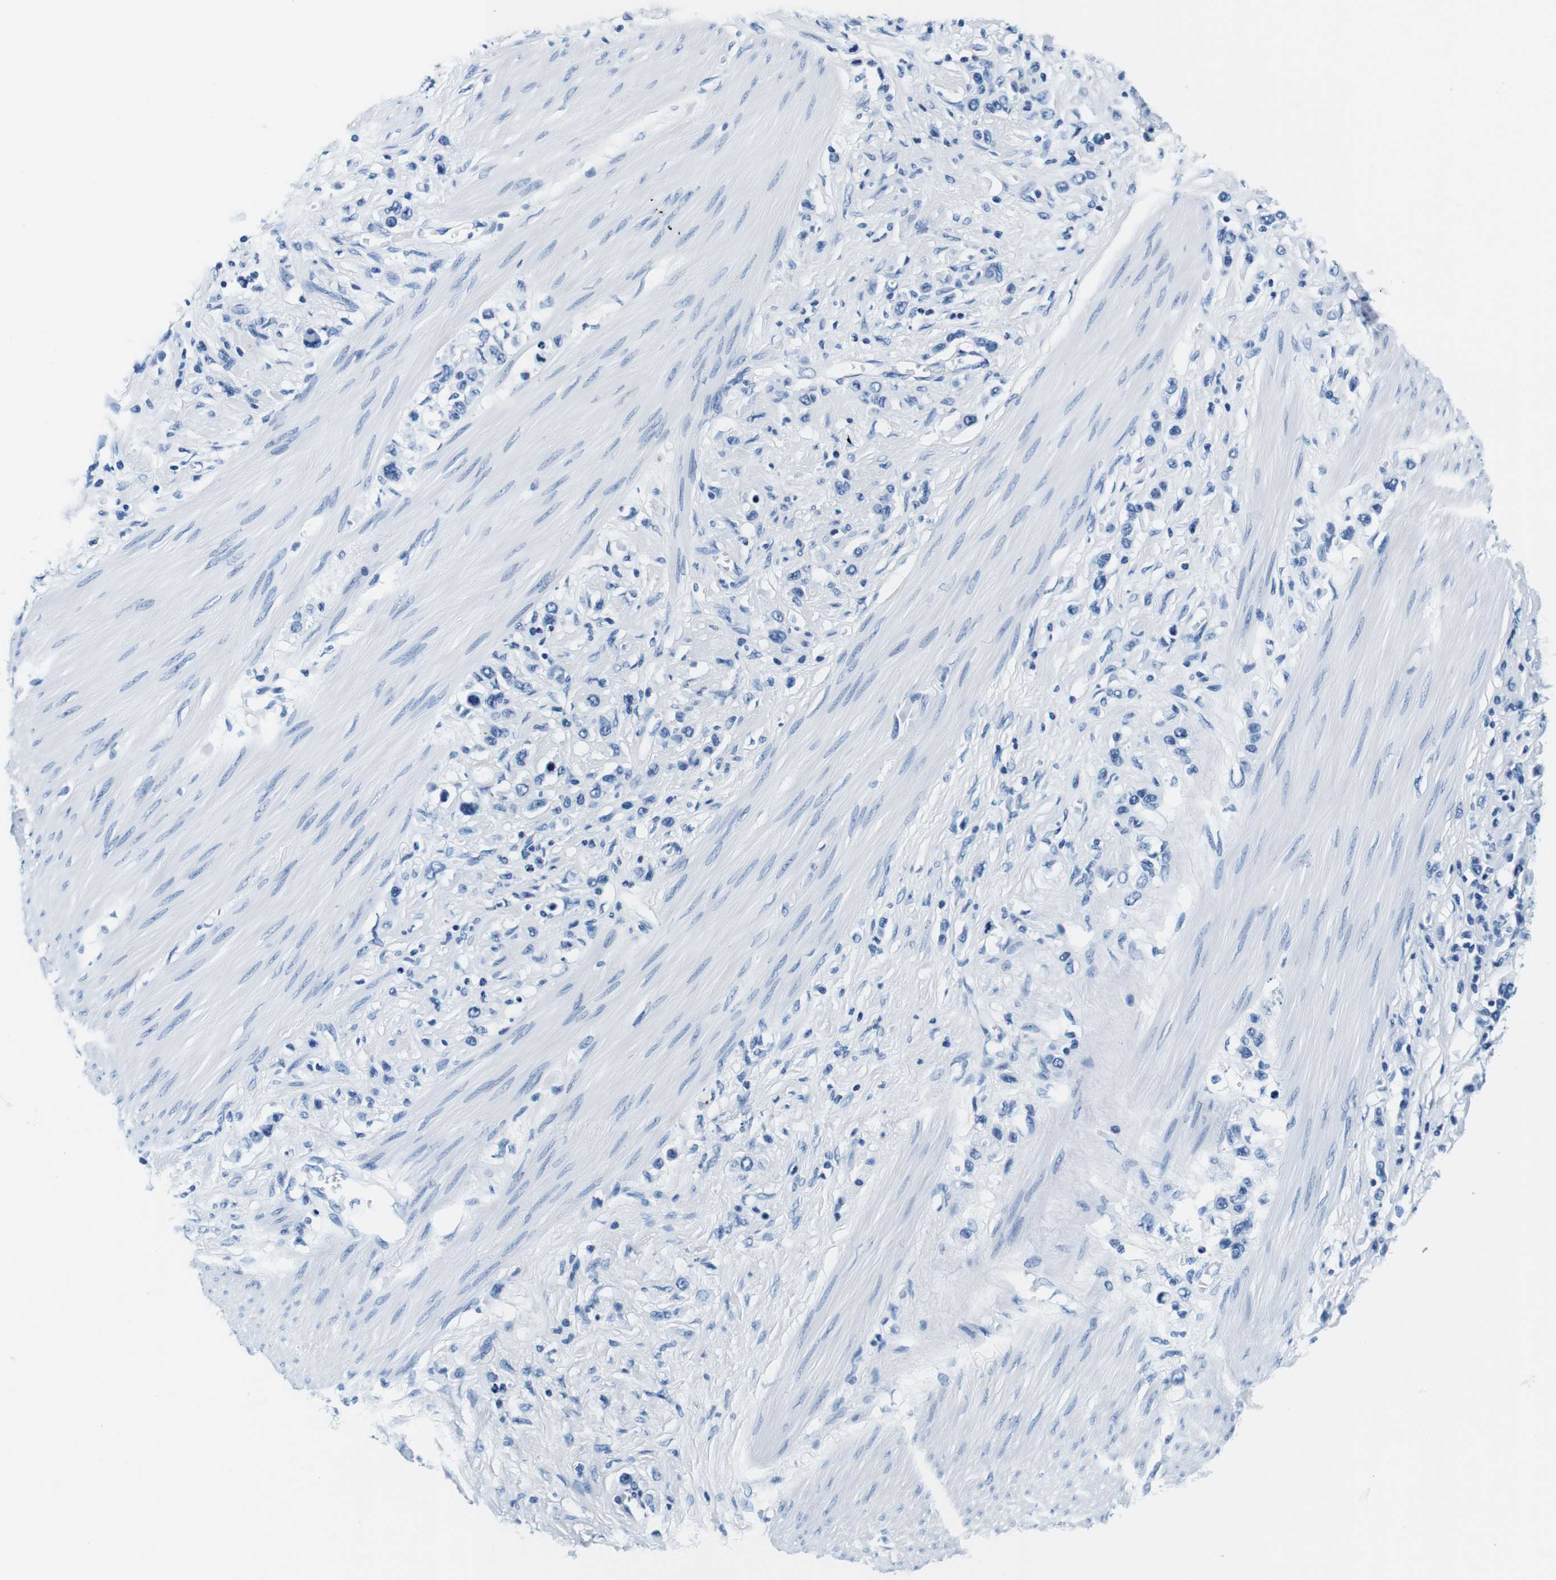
{"staining": {"intensity": "negative", "quantity": "none", "location": "none"}, "tissue": "stomach cancer", "cell_type": "Tumor cells", "image_type": "cancer", "snomed": [{"axis": "morphology", "description": "Adenocarcinoma, NOS"}, {"axis": "topography", "description": "Stomach"}], "caption": "The IHC photomicrograph has no significant expression in tumor cells of adenocarcinoma (stomach) tissue.", "gene": "ELANE", "patient": {"sex": "female", "age": 65}}